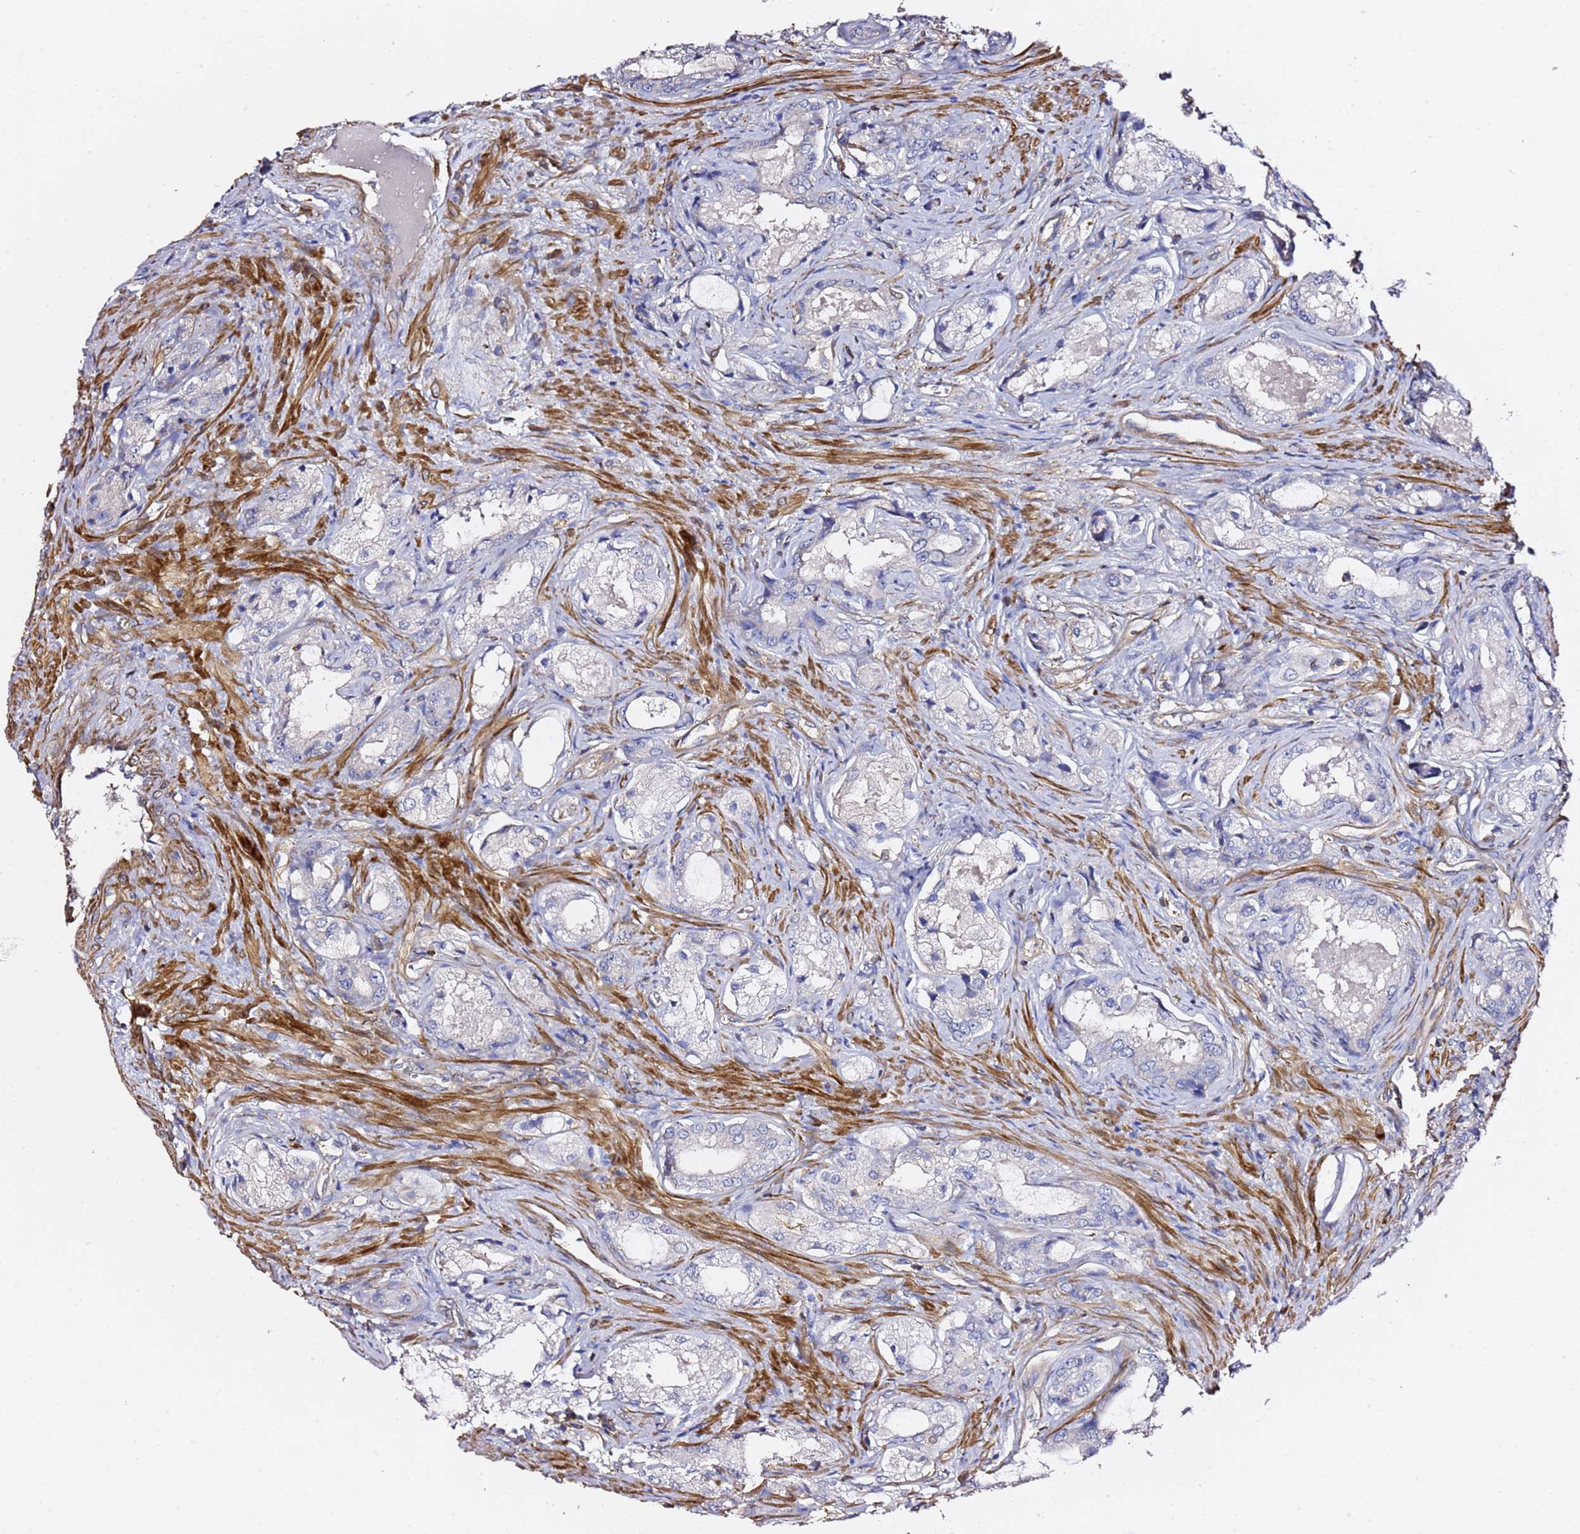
{"staining": {"intensity": "negative", "quantity": "none", "location": "none"}, "tissue": "prostate cancer", "cell_type": "Tumor cells", "image_type": "cancer", "snomed": [{"axis": "morphology", "description": "Adenocarcinoma, Low grade"}, {"axis": "topography", "description": "Prostate"}], "caption": "An immunohistochemistry (IHC) photomicrograph of prostate cancer is shown. There is no staining in tumor cells of prostate cancer. (DAB immunohistochemistry with hematoxylin counter stain).", "gene": "ZFP36L2", "patient": {"sex": "male", "age": 68}}